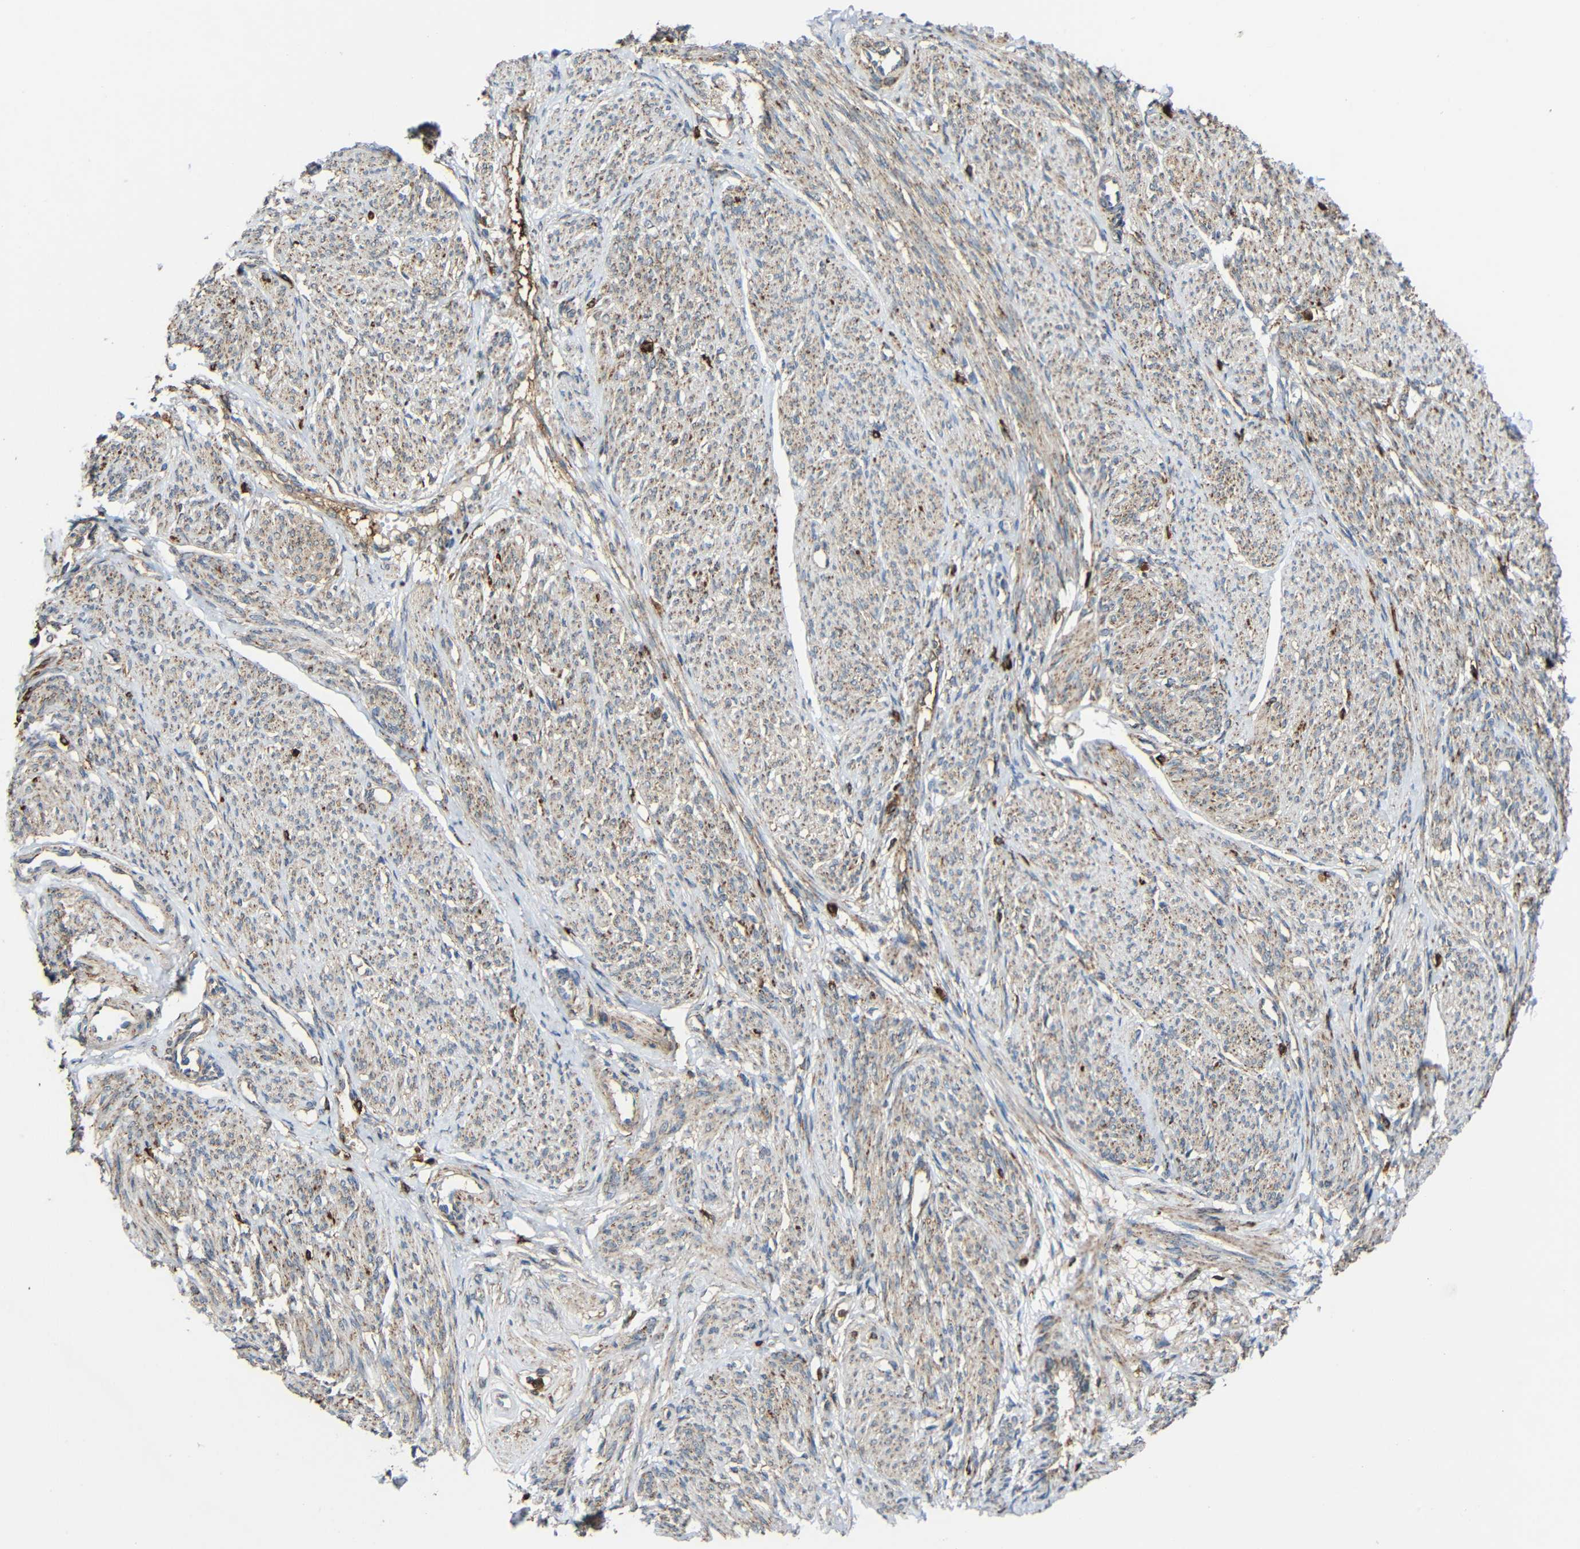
{"staining": {"intensity": "weak", "quantity": ">75%", "location": "cytoplasmic/membranous"}, "tissue": "smooth muscle", "cell_type": "Smooth muscle cells", "image_type": "normal", "snomed": [{"axis": "morphology", "description": "Normal tissue, NOS"}, {"axis": "topography", "description": "Smooth muscle"}], "caption": "Normal smooth muscle shows weak cytoplasmic/membranous staining in approximately >75% of smooth muscle cells, visualized by immunohistochemistry.", "gene": "C1GALT1", "patient": {"sex": "female", "age": 65}}